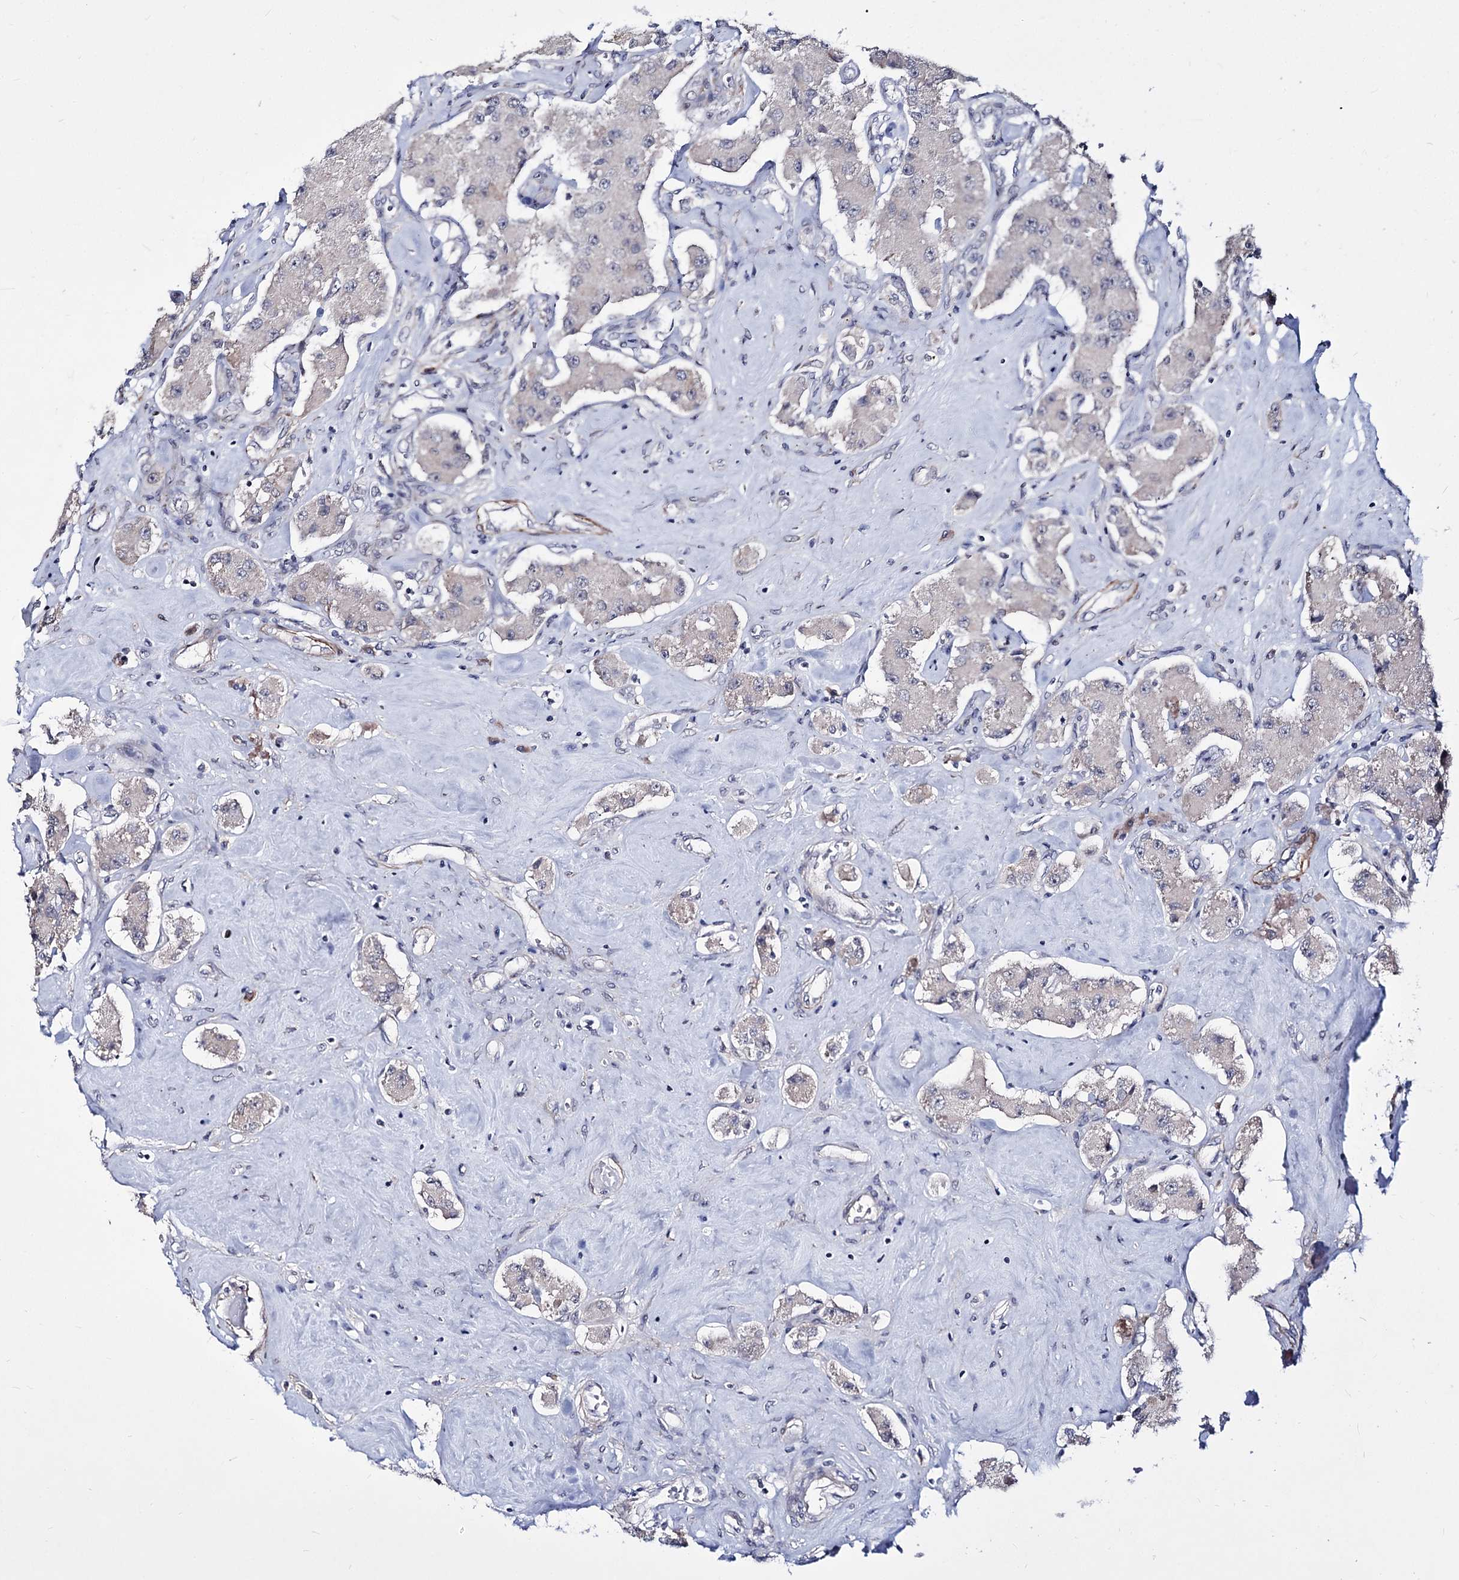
{"staining": {"intensity": "negative", "quantity": "none", "location": "none"}, "tissue": "carcinoid", "cell_type": "Tumor cells", "image_type": "cancer", "snomed": [{"axis": "morphology", "description": "Carcinoid, malignant, NOS"}, {"axis": "topography", "description": "Pancreas"}], "caption": "Histopathology image shows no significant protein staining in tumor cells of carcinoid (malignant).", "gene": "PPRC1", "patient": {"sex": "male", "age": 41}}